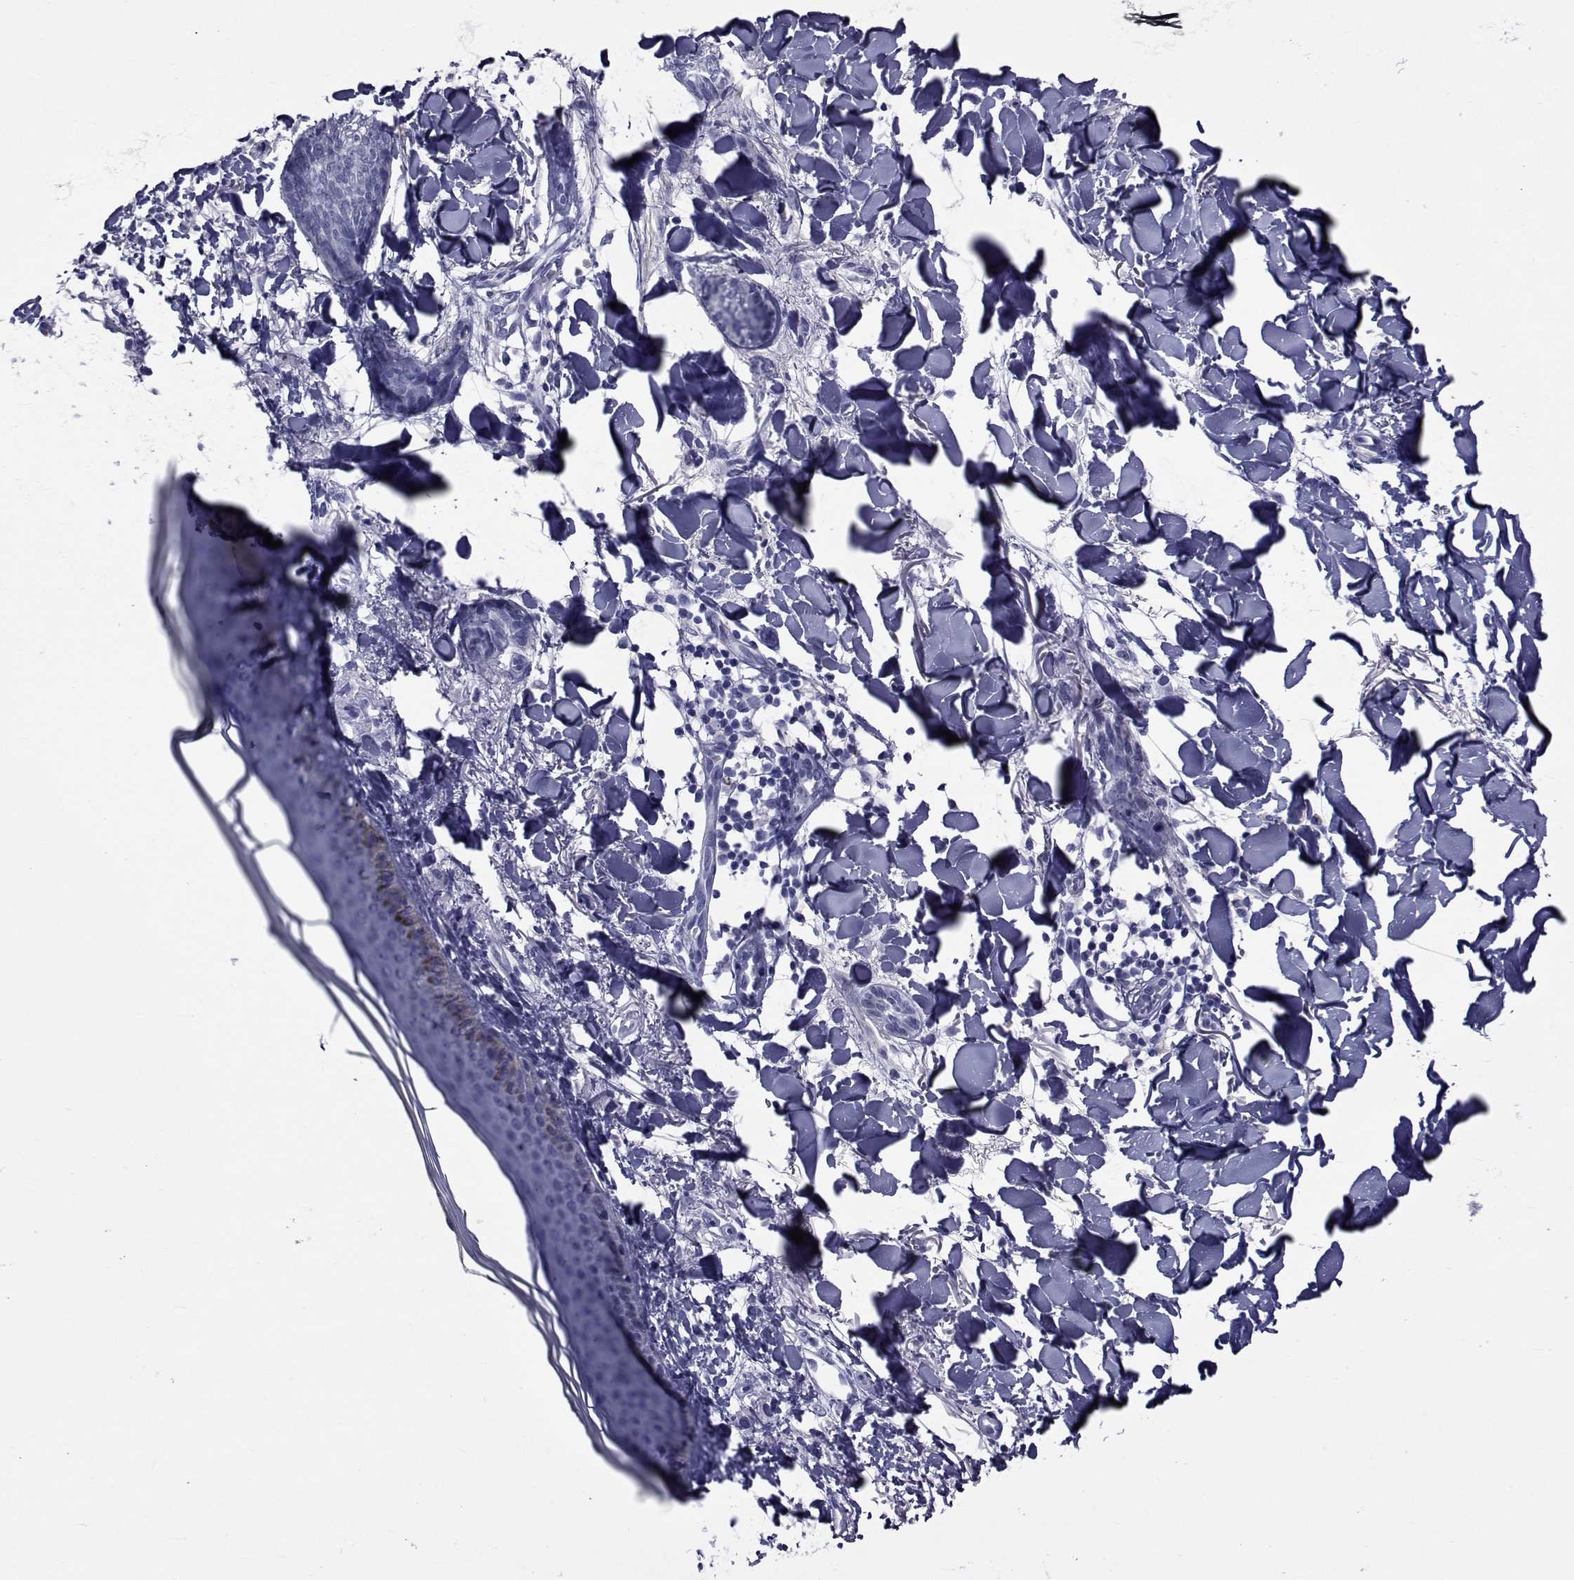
{"staining": {"intensity": "negative", "quantity": "none", "location": "none"}, "tissue": "skin cancer", "cell_type": "Tumor cells", "image_type": "cancer", "snomed": [{"axis": "morphology", "description": "Normal tissue, NOS"}, {"axis": "morphology", "description": "Basal cell carcinoma"}, {"axis": "topography", "description": "Skin"}], "caption": "There is no significant staining in tumor cells of skin basal cell carcinoma.", "gene": "GKAP1", "patient": {"sex": "male", "age": 84}}